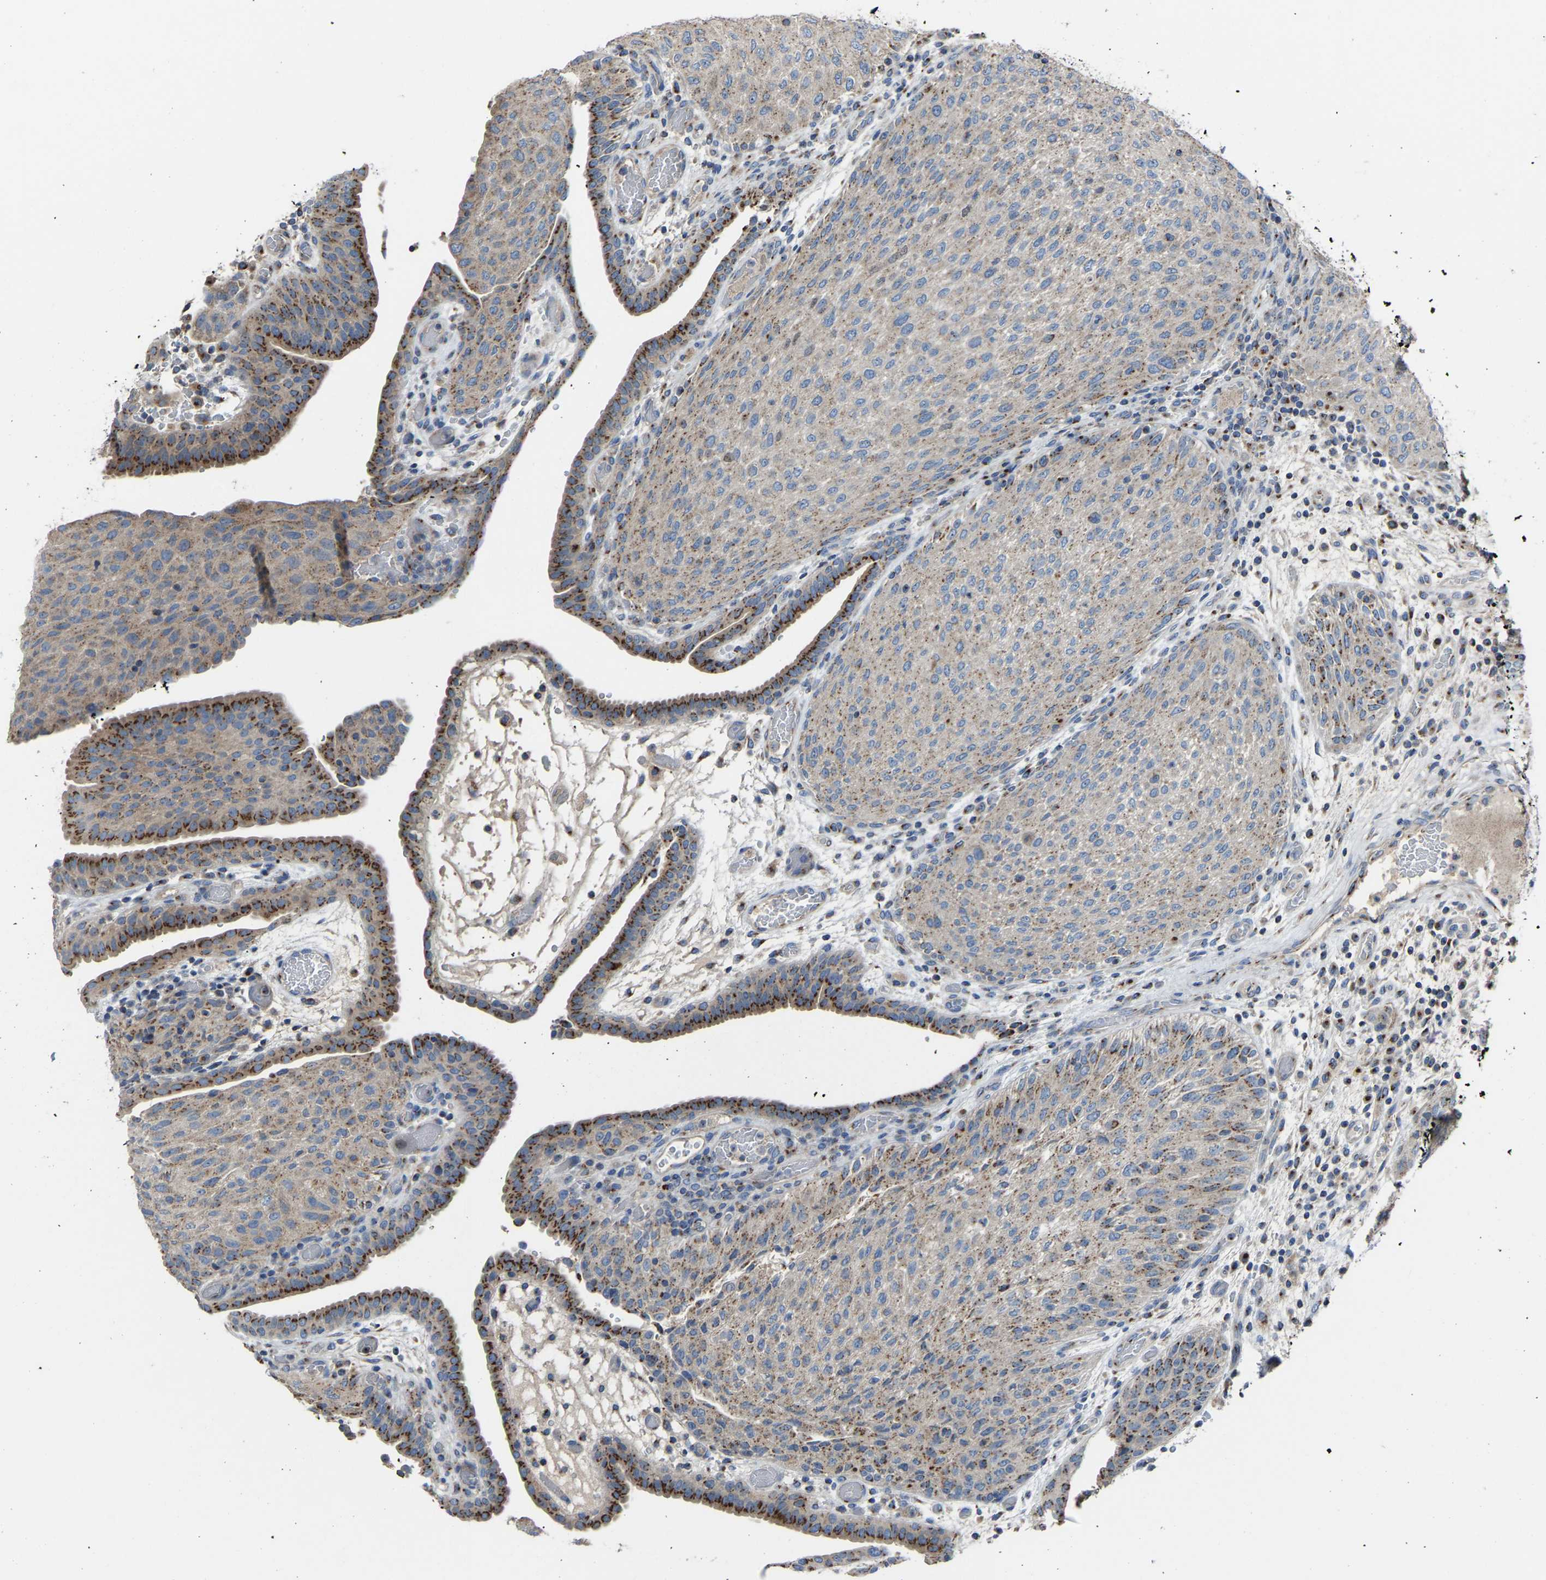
{"staining": {"intensity": "strong", "quantity": "25%-75%", "location": "cytoplasmic/membranous"}, "tissue": "urothelial cancer", "cell_type": "Tumor cells", "image_type": "cancer", "snomed": [{"axis": "morphology", "description": "Urothelial carcinoma, Low grade"}, {"axis": "morphology", "description": "Urothelial carcinoma, High grade"}, {"axis": "topography", "description": "Urinary bladder"}], "caption": "IHC of urothelial carcinoma (high-grade) displays high levels of strong cytoplasmic/membranous expression in about 25%-75% of tumor cells.", "gene": "CANT1", "patient": {"sex": "male", "age": 35}}